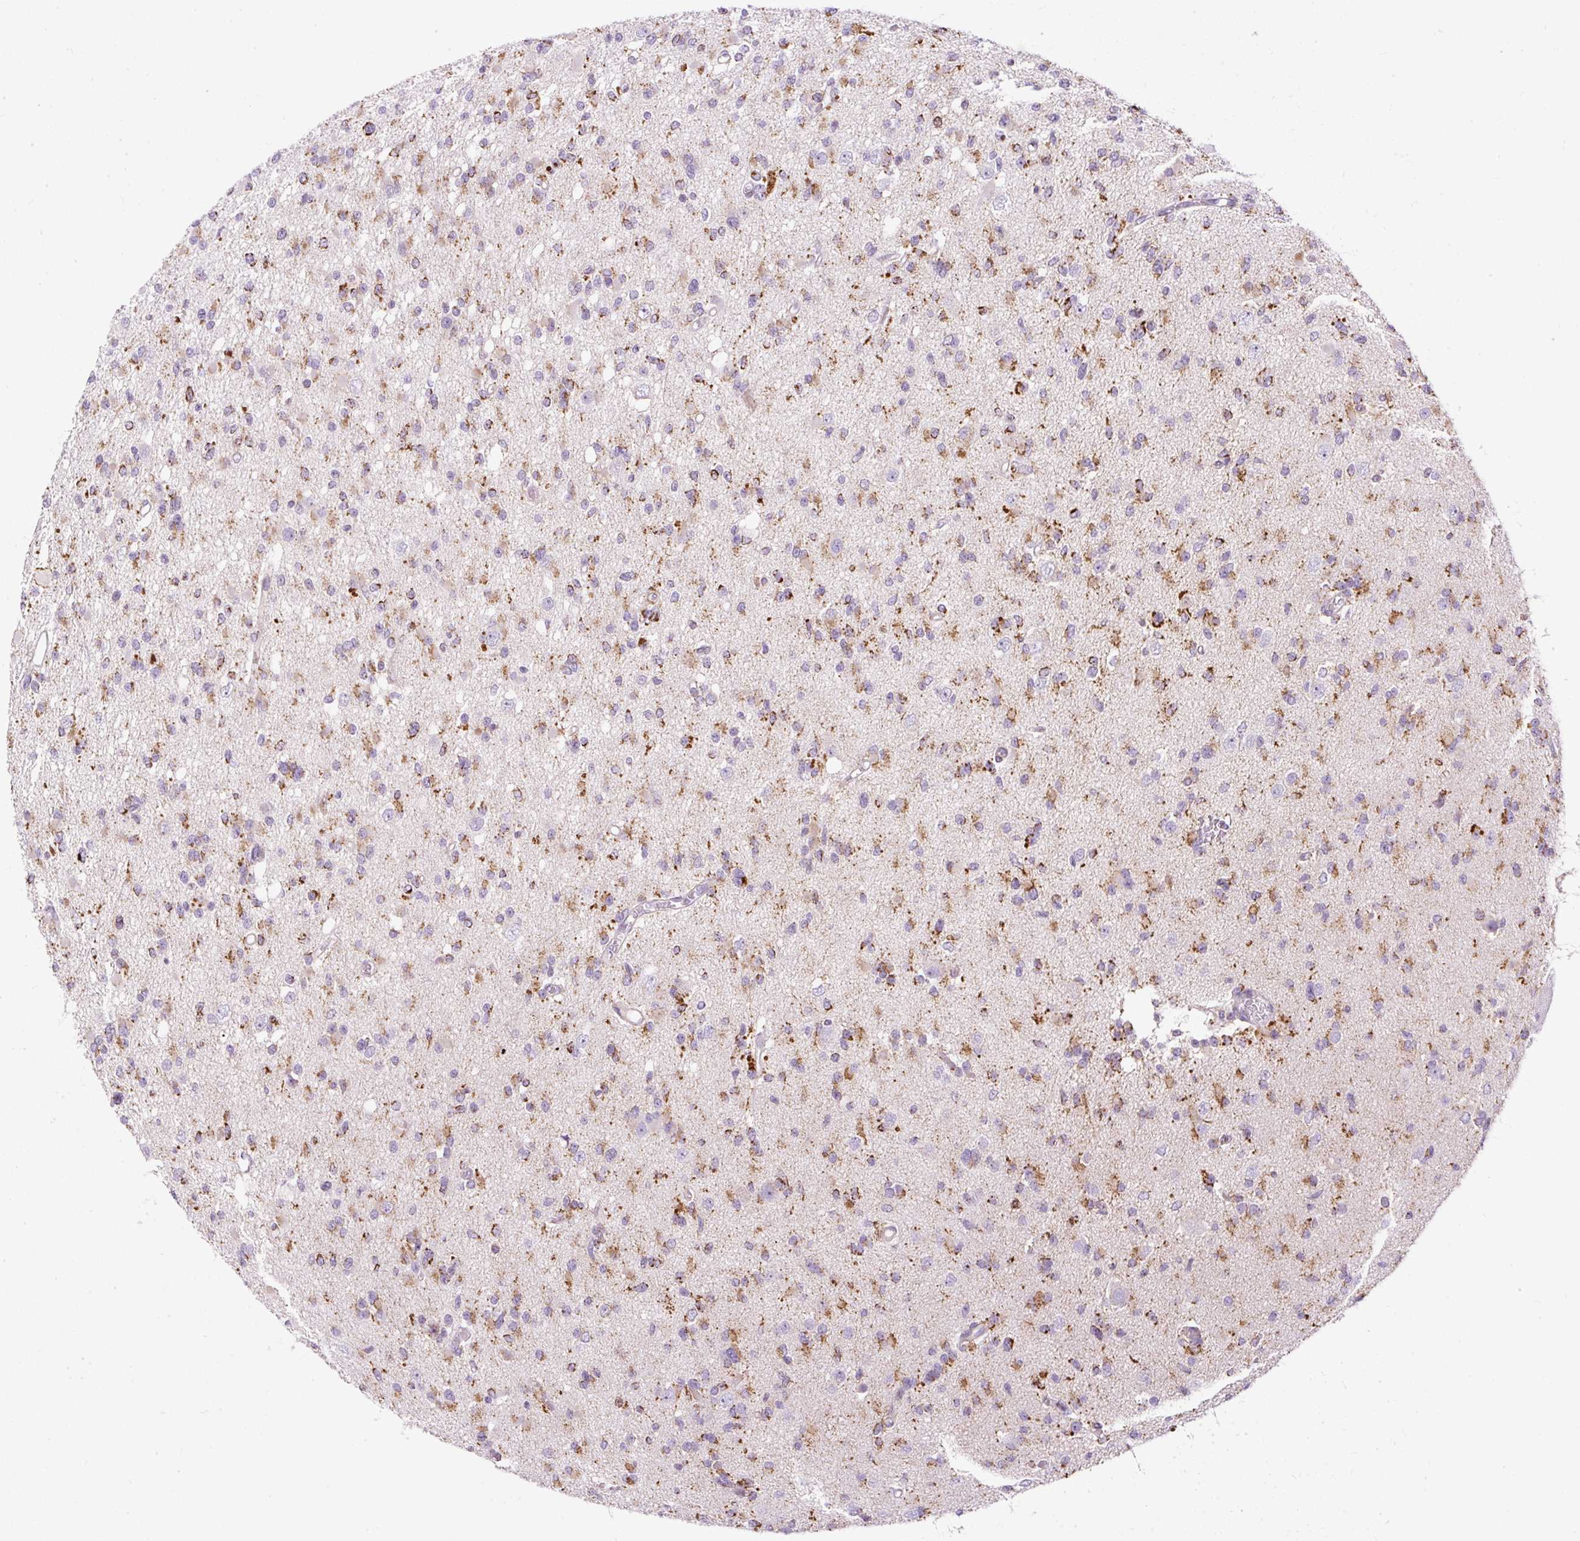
{"staining": {"intensity": "moderate", "quantity": "25%-75%", "location": "cytoplasmic/membranous"}, "tissue": "glioma", "cell_type": "Tumor cells", "image_type": "cancer", "snomed": [{"axis": "morphology", "description": "Glioma, malignant, Low grade"}, {"axis": "topography", "description": "Brain"}], "caption": "Approximately 25%-75% of tumor cells in glioma exhibit moderate cytoplasmic/membranous protein expression as visualized by brown immunohistochemical staining.", "gene": "FMC1", "patient": {"sex": "female", "age": 22}}